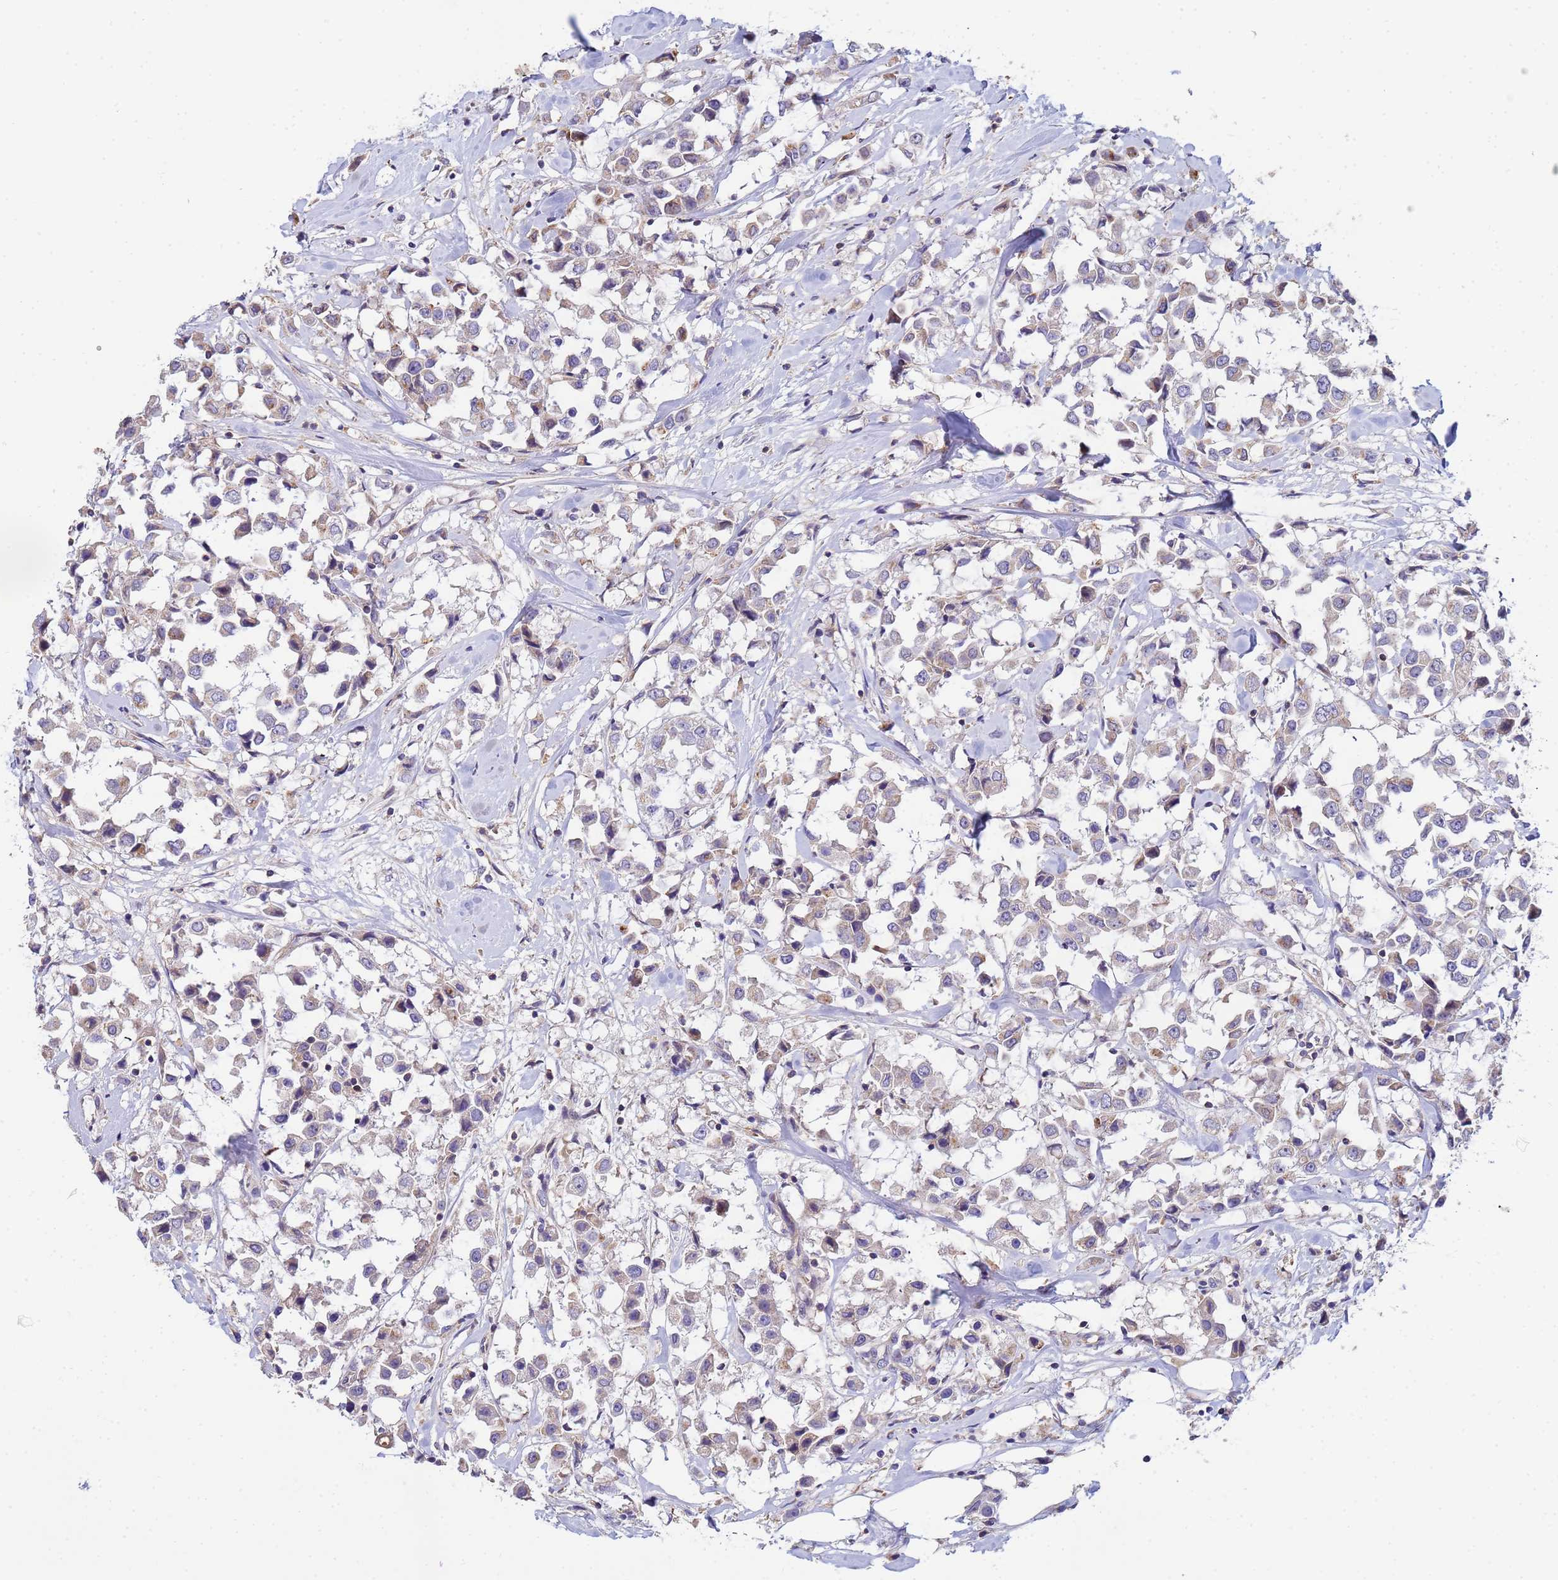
{"staining": {"intensity": "weak", "quantity": ">75%", "location": "cytoplasmic/membranous"}, "tissue": "breast cancer", "cell_type": "Tumor cells", "image_type": "cancer", "snomed": [{"axis": "morphology", "description": "Duct carcinoma"}, {"axis": "topography", "description": "Breast"}], "caption": "Approximately >75% of tumor cells in breast cancer (infiltrating ductal carcinoma) show weak cytoplasmic/membranous protein positivity as visualized by brown immunohistochemical staining.", "gene": "CDC34", "patient": {"sex": "female", "age": 61}}